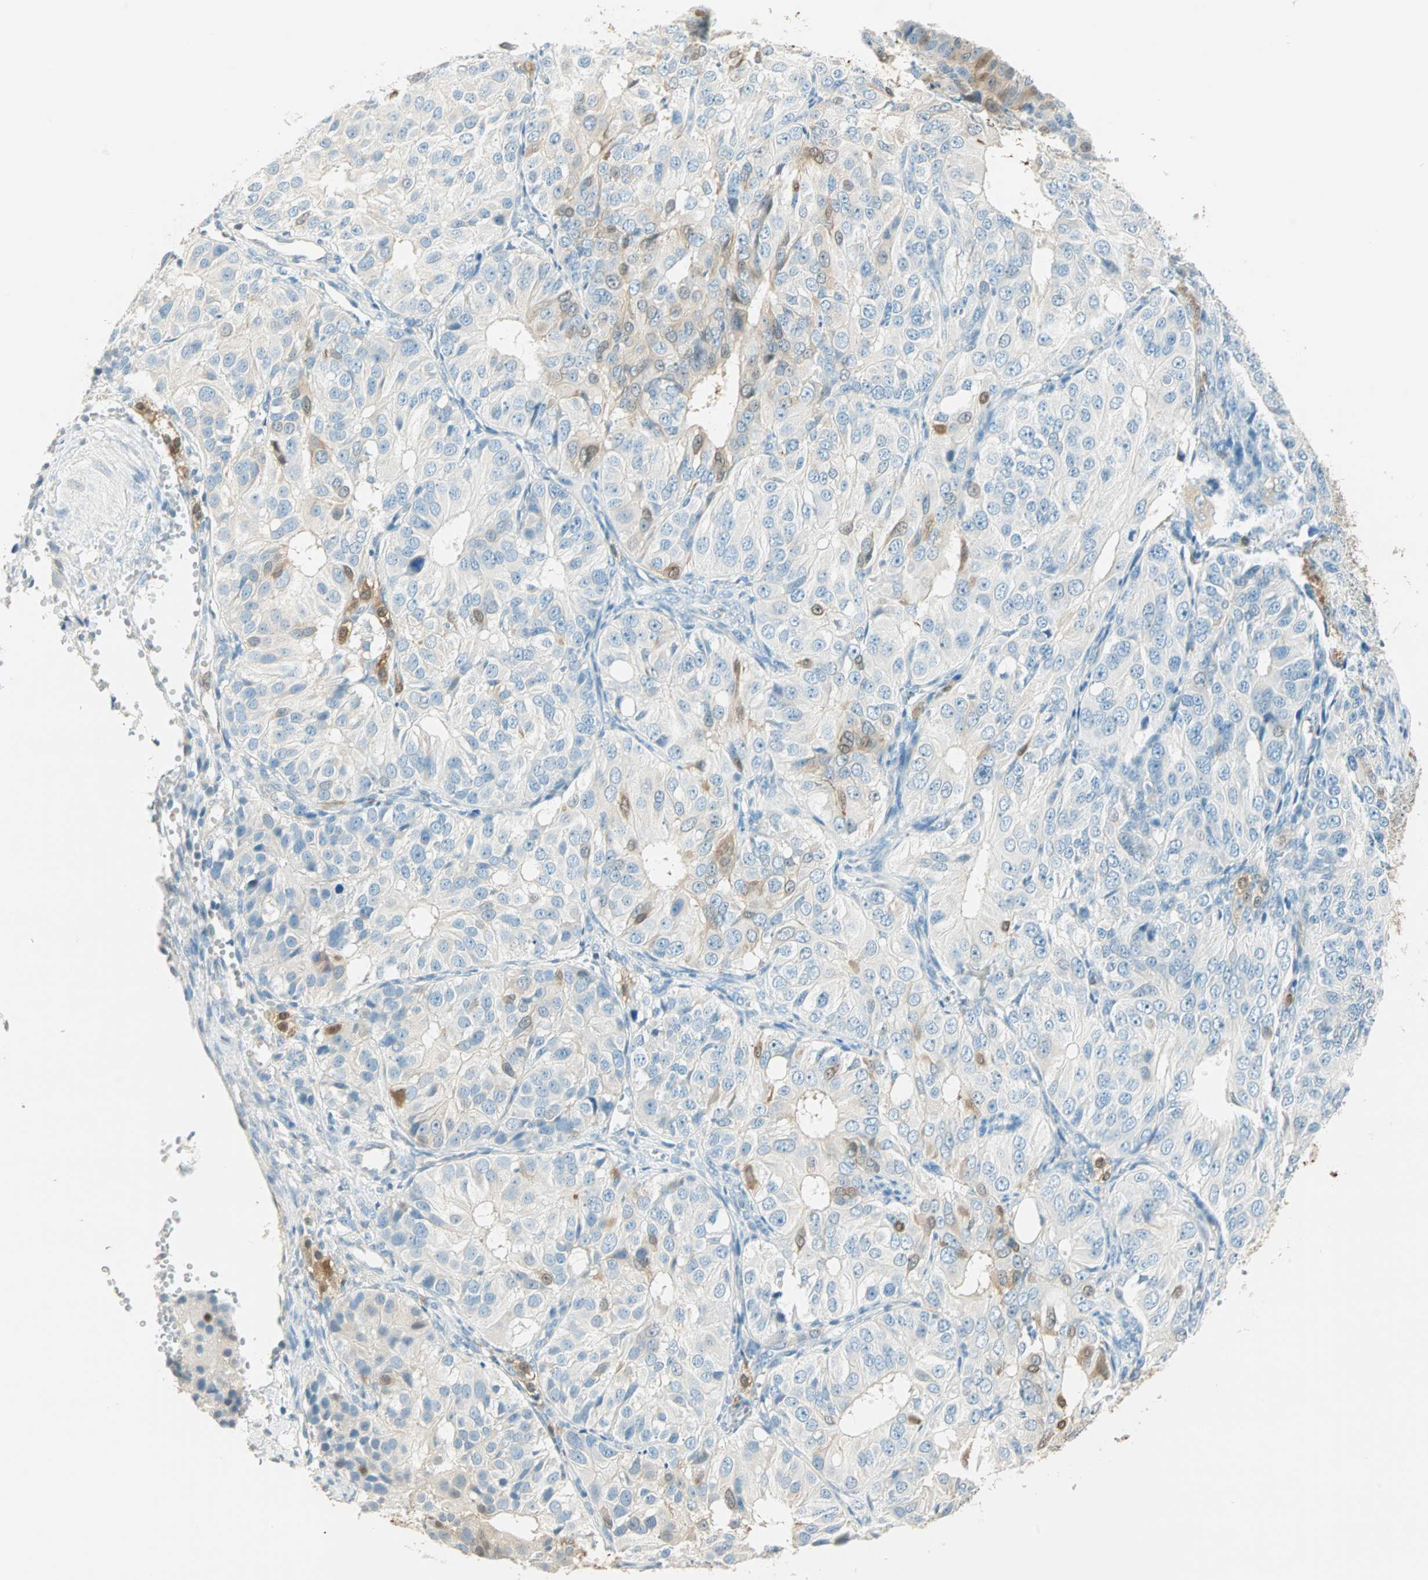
{"staining": {"intensity": "moderate", "quantity": "<25%", "location": "cytoplasmic/membranous,nuclear"}, "tissue": "ovarian cancer", "cell_type": "Tumor cells", "image_type": "cancer", "snomed": [{"axis": "morphology", "description": "Carcinoma, endometroid"}, {"axis": "topography", "description": "Ovary"}], "caption": "A micrograph of ovarian cancer stained for a protein displays moderate cytoplasmic/membranous and nuclear brown staining in tumor cells.", "gene": "S100A1", "patient": {"sex": "female", "age": 51}}